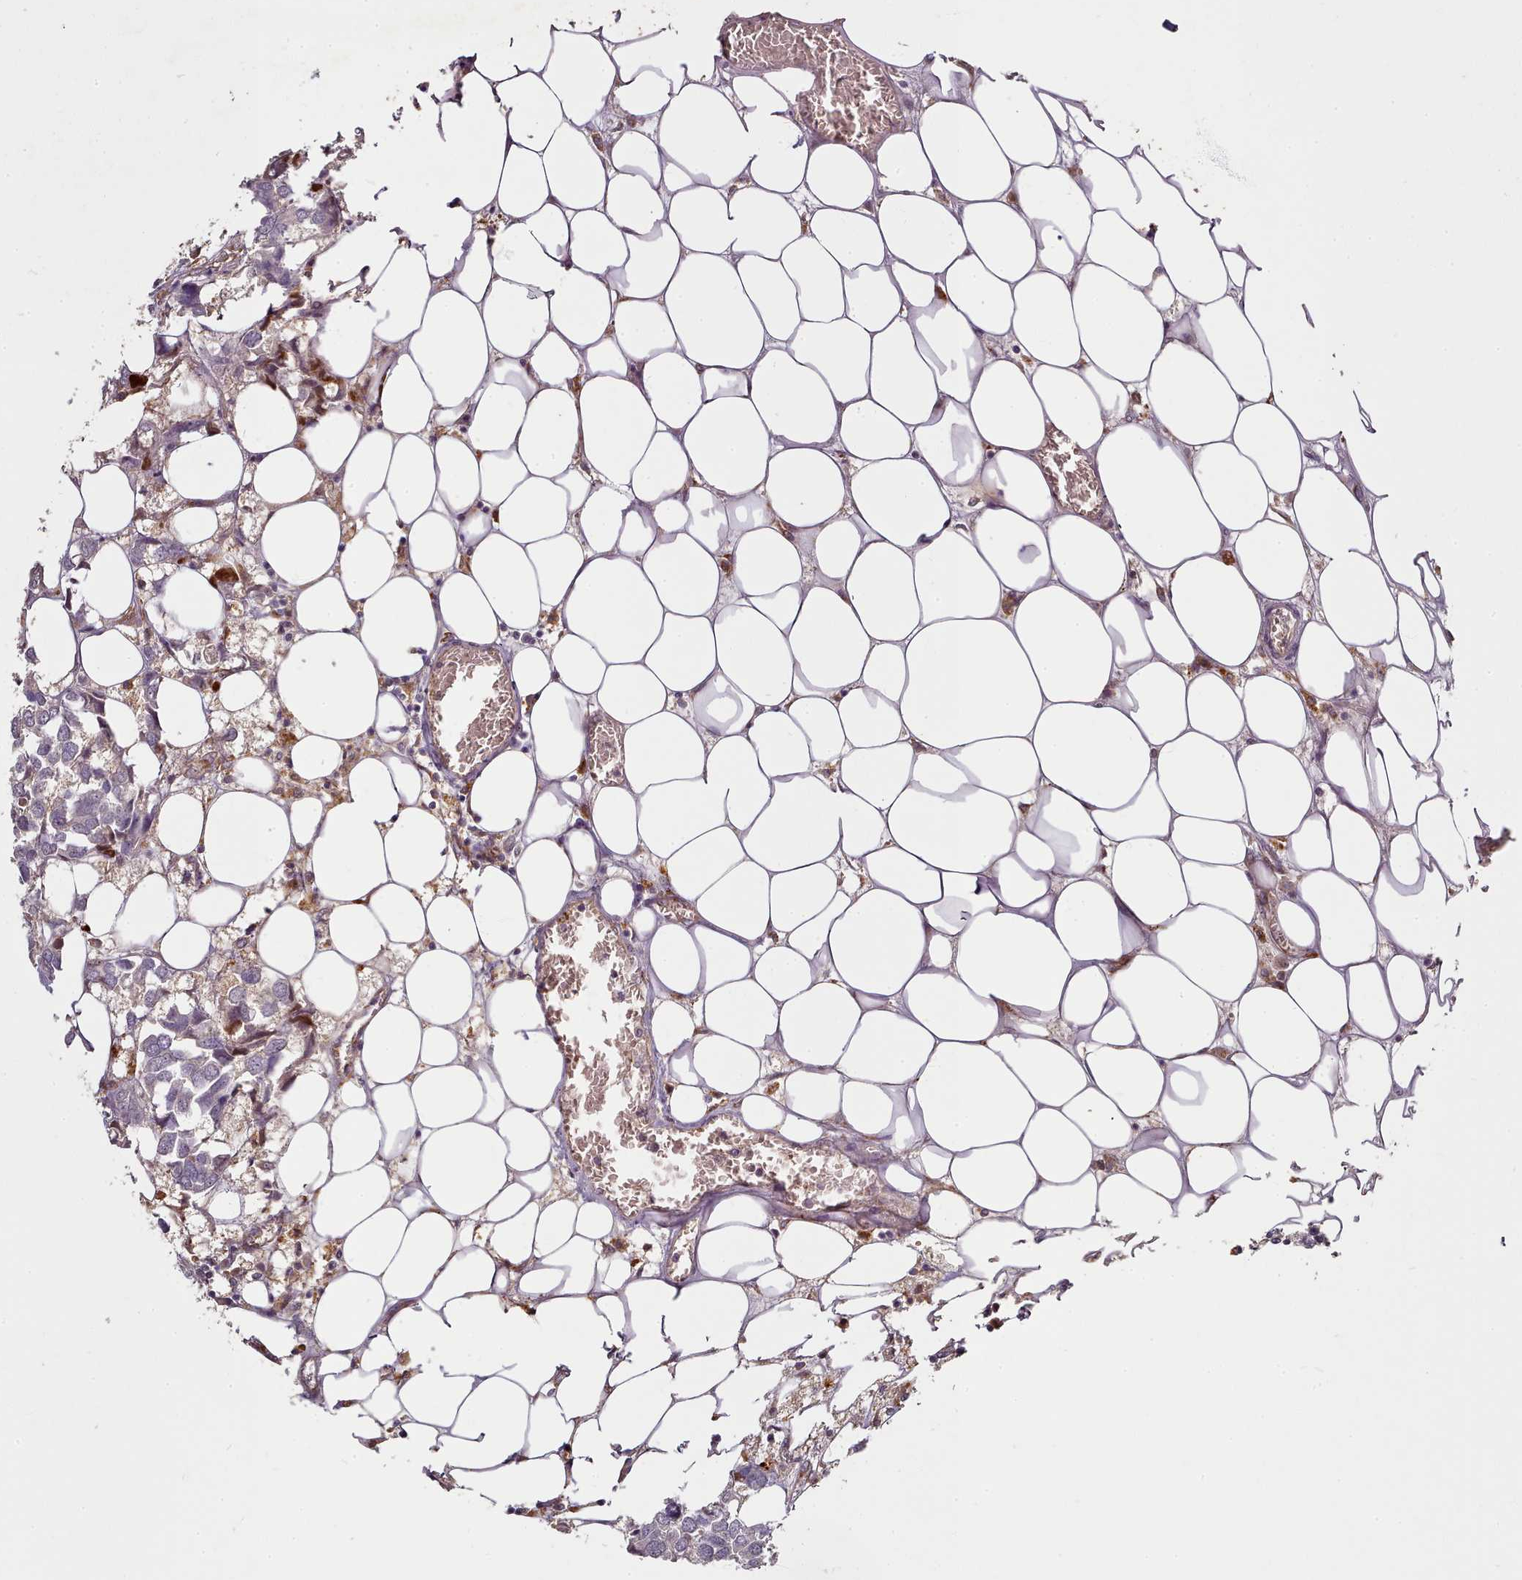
{"staining": {"intensity": "negative", "quantity": "none", "location": "none"}, "tissue": "breast cancer", "cell_type": "Tumor cells", "image_type": "cancer", "snomed": [{"axis": "morphology", "description": "Duct carcinoma"}, {"axis": "topography", "description": "Breast"}], "caption": "Tumor cells are negative for brown protein staining in breast cancer (infiltrating ductal carcinoma).", "gene": "C1QTNF5", "patient": {"sex": "female", "age": 83}}